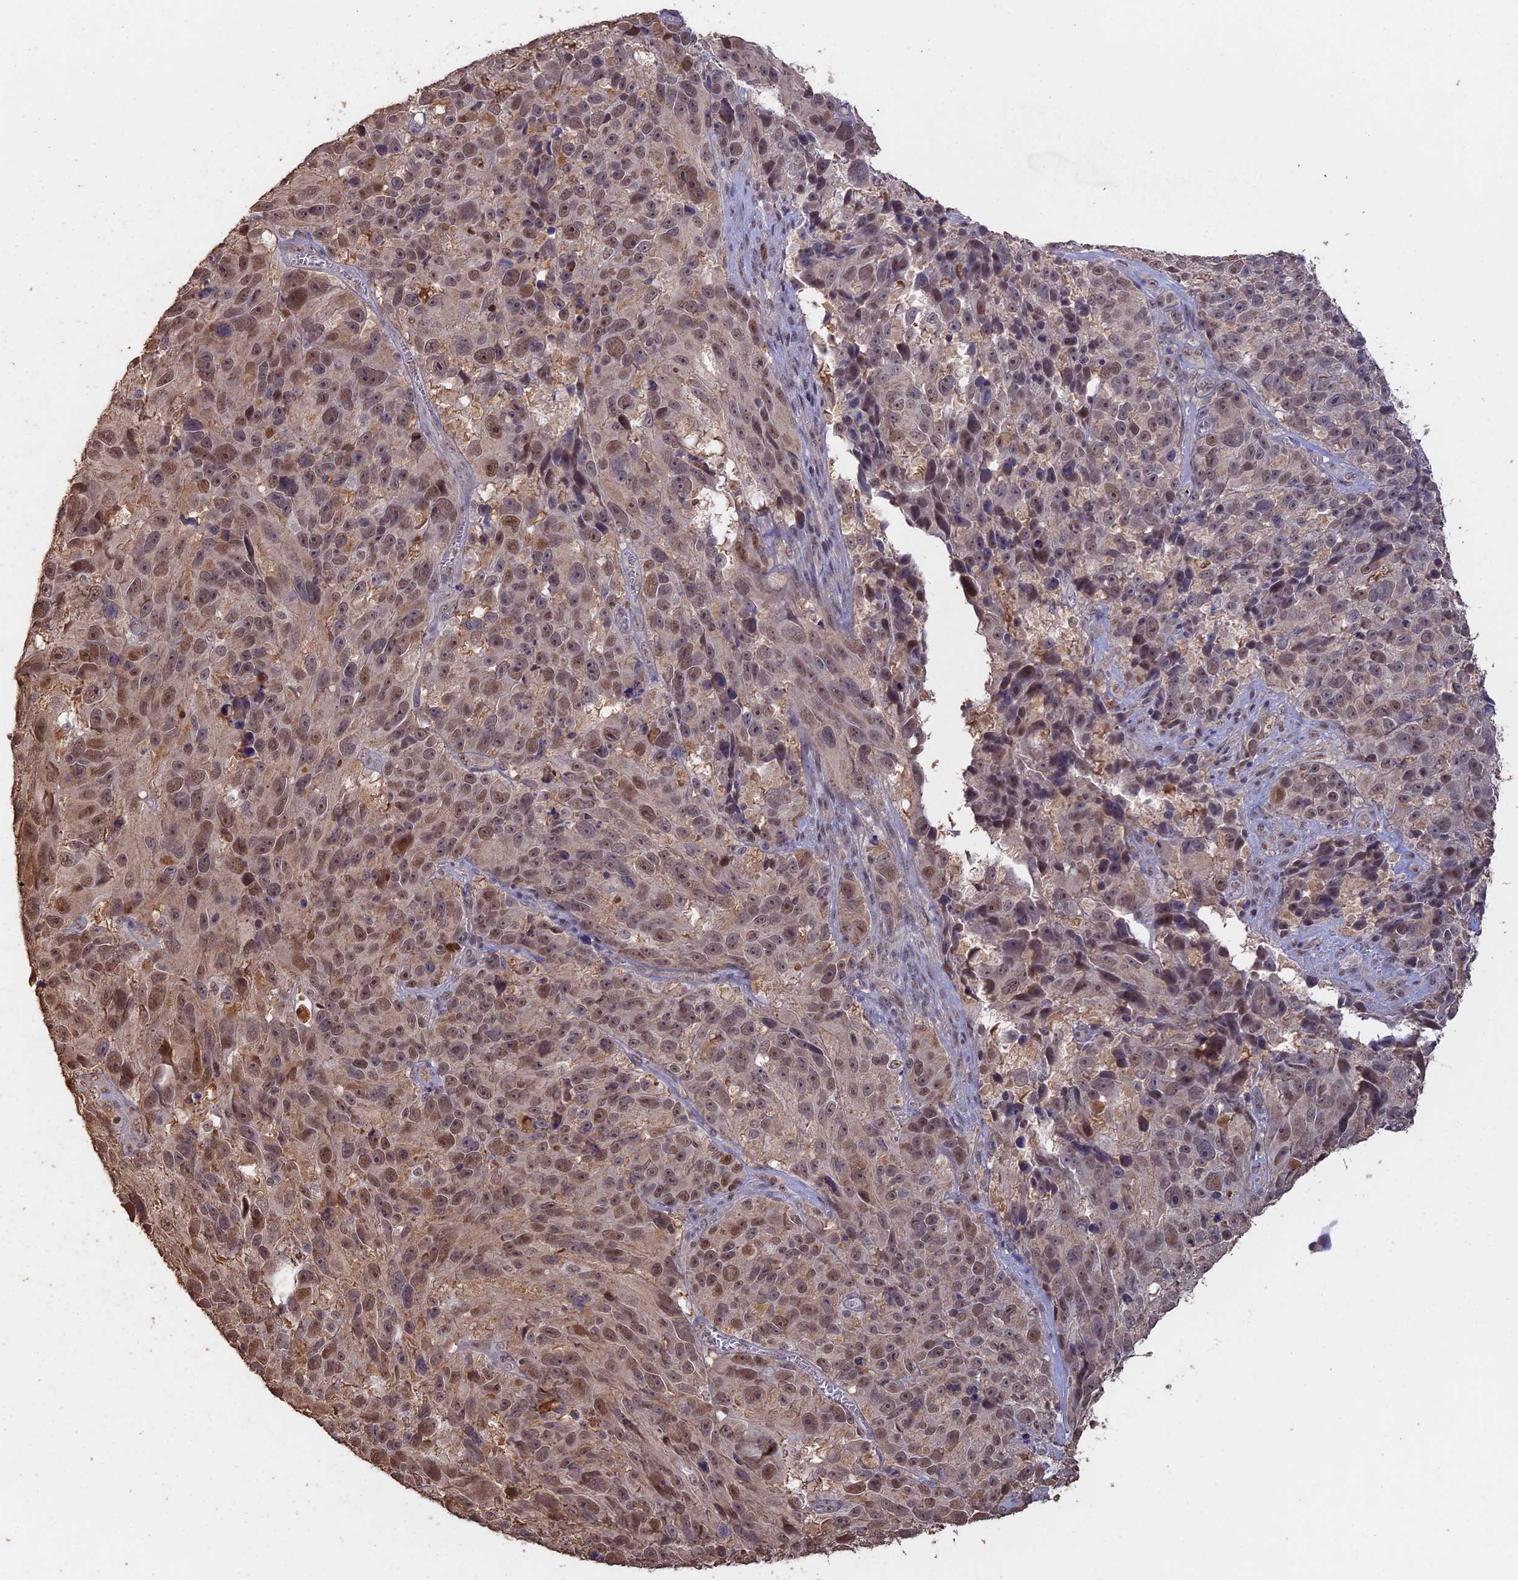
{"staining": {"intensity": "moderate", "quantity": ">75%", "location": "nuclear"}, "tissue": "melanoma", "cell_type": "Tumor cells", "image_type": "cancer", "snomed": [{"axis": "morphology", "description": "Malignant melanoma, NOS"}, {"axis": "topography", "description": "Skin"}], "caption": "Malignant melanoma tissue displays moderate nuclear staining in approximately >75% of tumor cells, visualized by immunohistochemistry.", "gene": "PSMC6", "patient": {"sex": "male", "age": 84}}